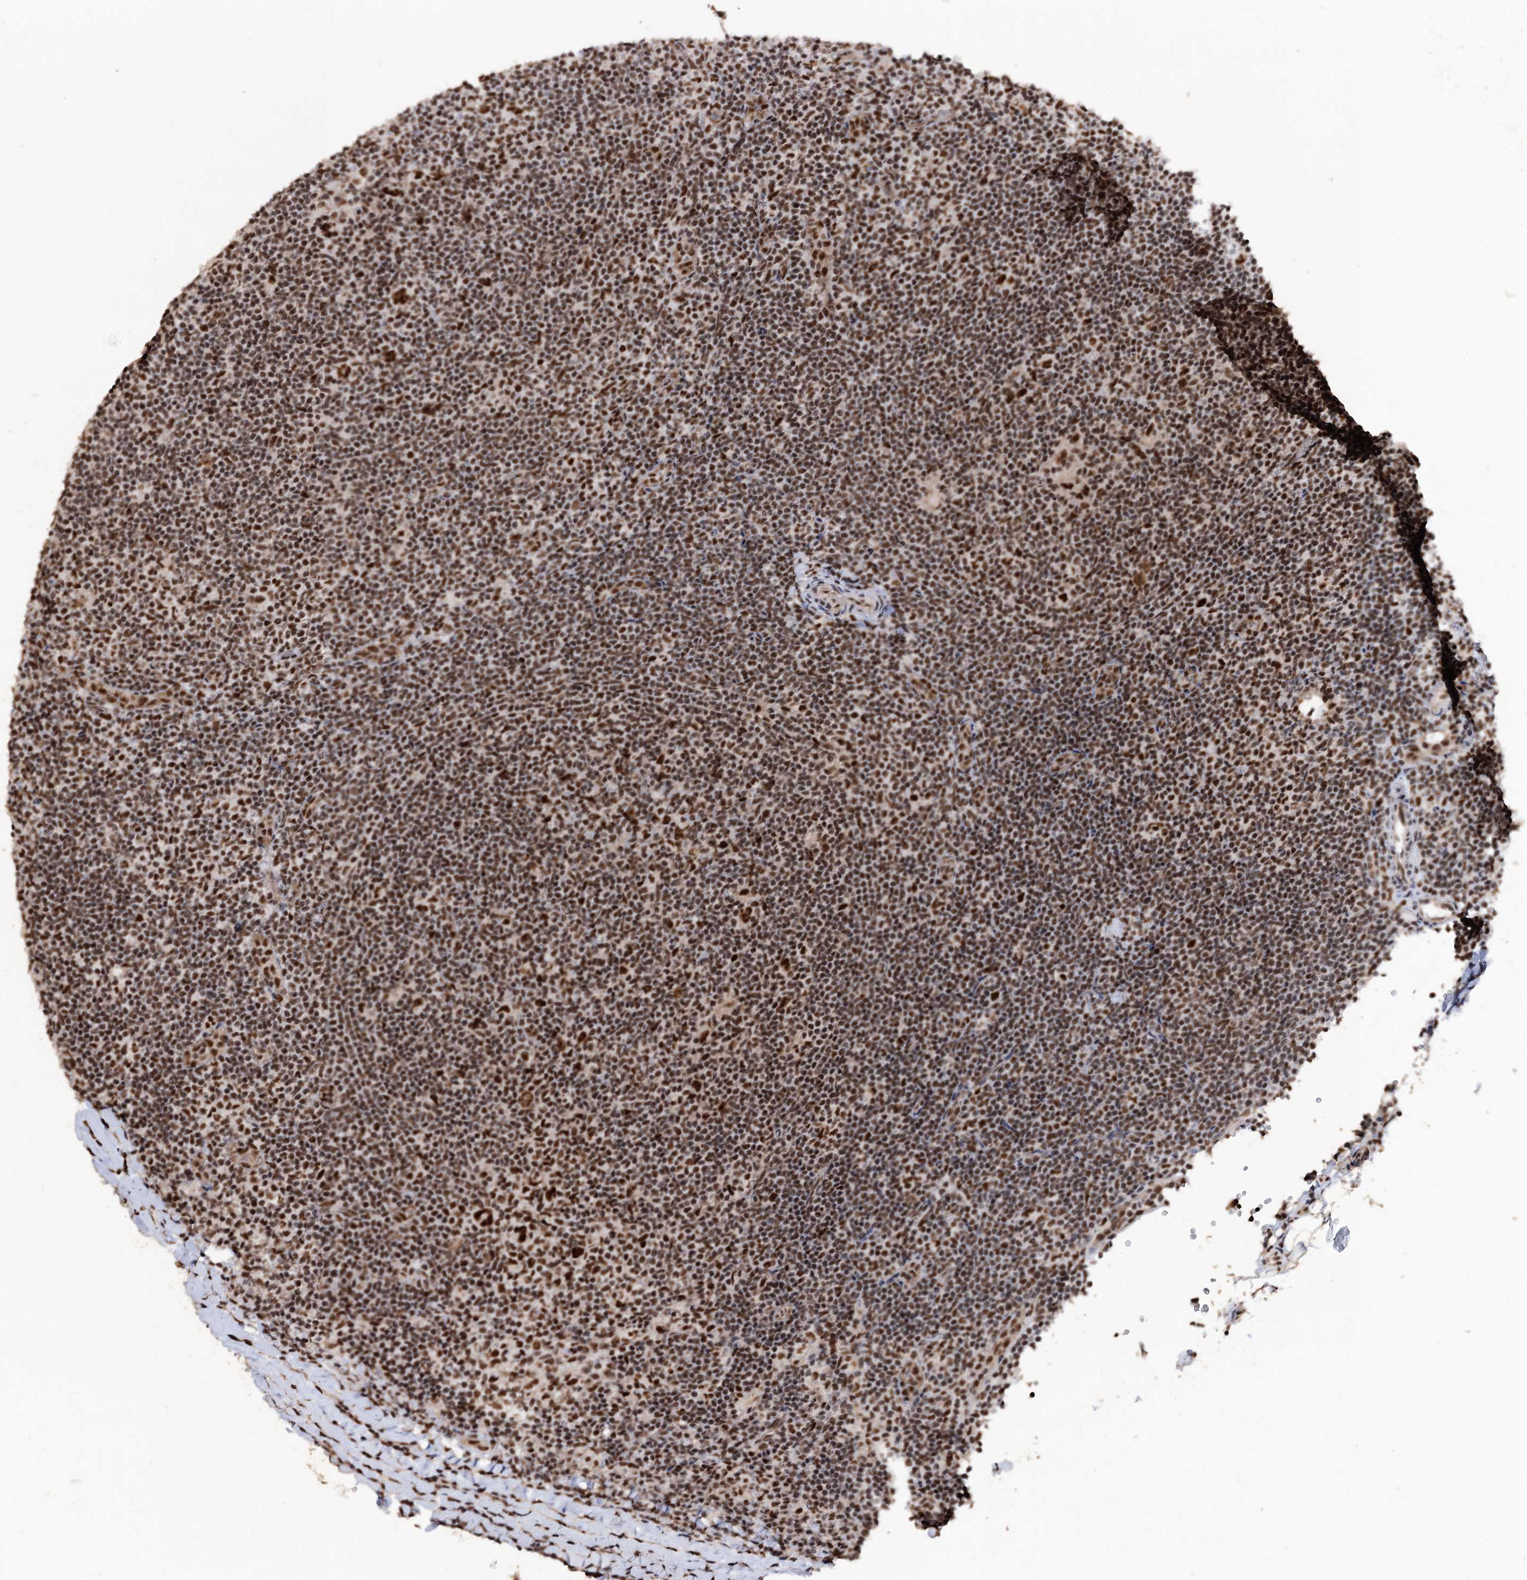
{"staining": {"intensity": "strong", "quantity": ">75%", "location": "nuclear"}, "tissue": "lymphoma", "cell_type": "Tumor cells", "image_type": "cancer", "snomed": [{"axis": "morphology", "description": "Hodgkin's disease, NOS"}, {"axis": "topography", "description": "Lymph node"}], "caption": "Strong nuclear staining for a protein is identified in approximately >75% of tumor cells of Hodgkin's disease using immunohistochemistry.", "gene": "U2SURP", "patient": {"sex": "female", "age": 57}}